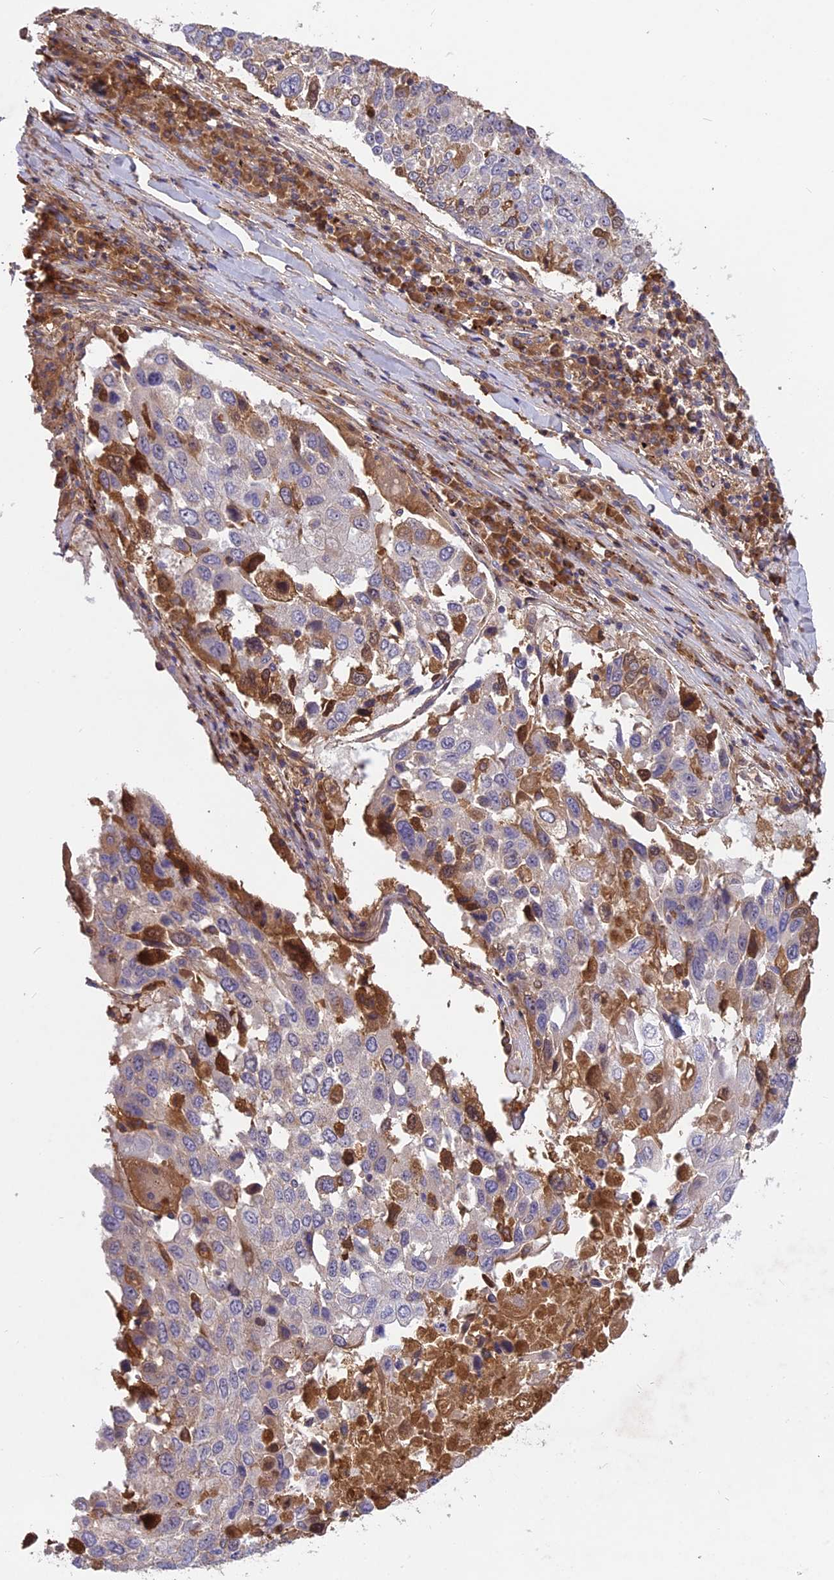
{"staining": {"intensity": "negative", "quantity": "none", "location": "none"}, "tissue": "lung cancer", "cell_type": "Tumor cells", "image_type": "cancer", "snomed": [{"axis": "morphology", "description": "Squamous cell carcinoma, NOS"}, {"axis": "topography", "description": "Lung"}], "caption": "Tumor cells show no significant staining in lung squamous cell carcinoma.", "gene": "ADO", "patient": {"sex": "male", "age": 65}}